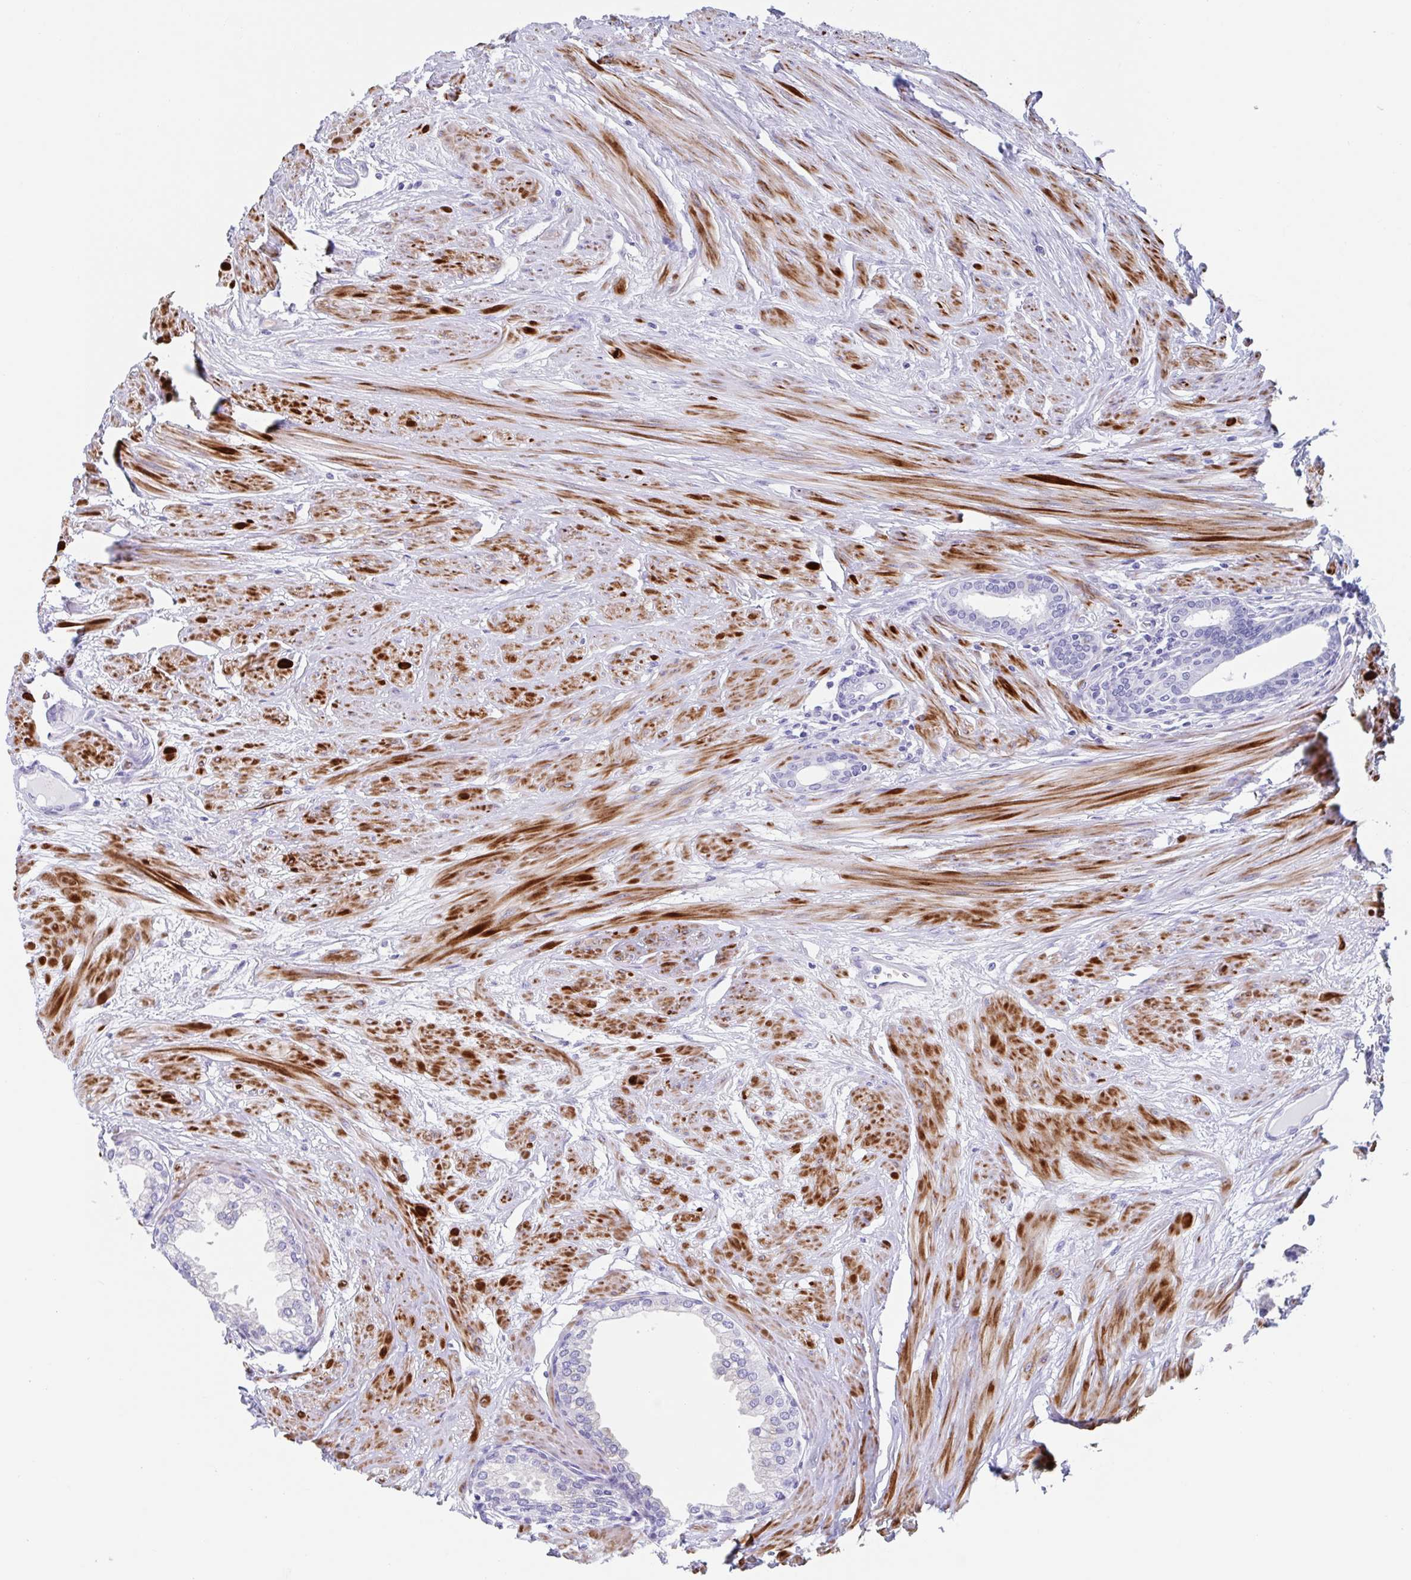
{"staining": {"intensity": "strong", "quantity": "<25%", "location": "cytoplasmic/membranous"}, "tissue": "prostate", "cell_type": "Glandular cells", "image_type": "normal", "snomed": [{"axis": "morphology", "description": "Normal tissue, NOS"}, {"axis": "topography", "description": "Prostate"}, {"axis": "topography", "description": "Peripheral nerve tissue"}], "caption": "IHC of benign prostate shows medium levels of strong cytoplasmic/membranous expression in approximately <25% of glandular cells. Nuclei are stained in blue.", "gene": "CPTP", "patient": {"sex": "male", "age": 55}}